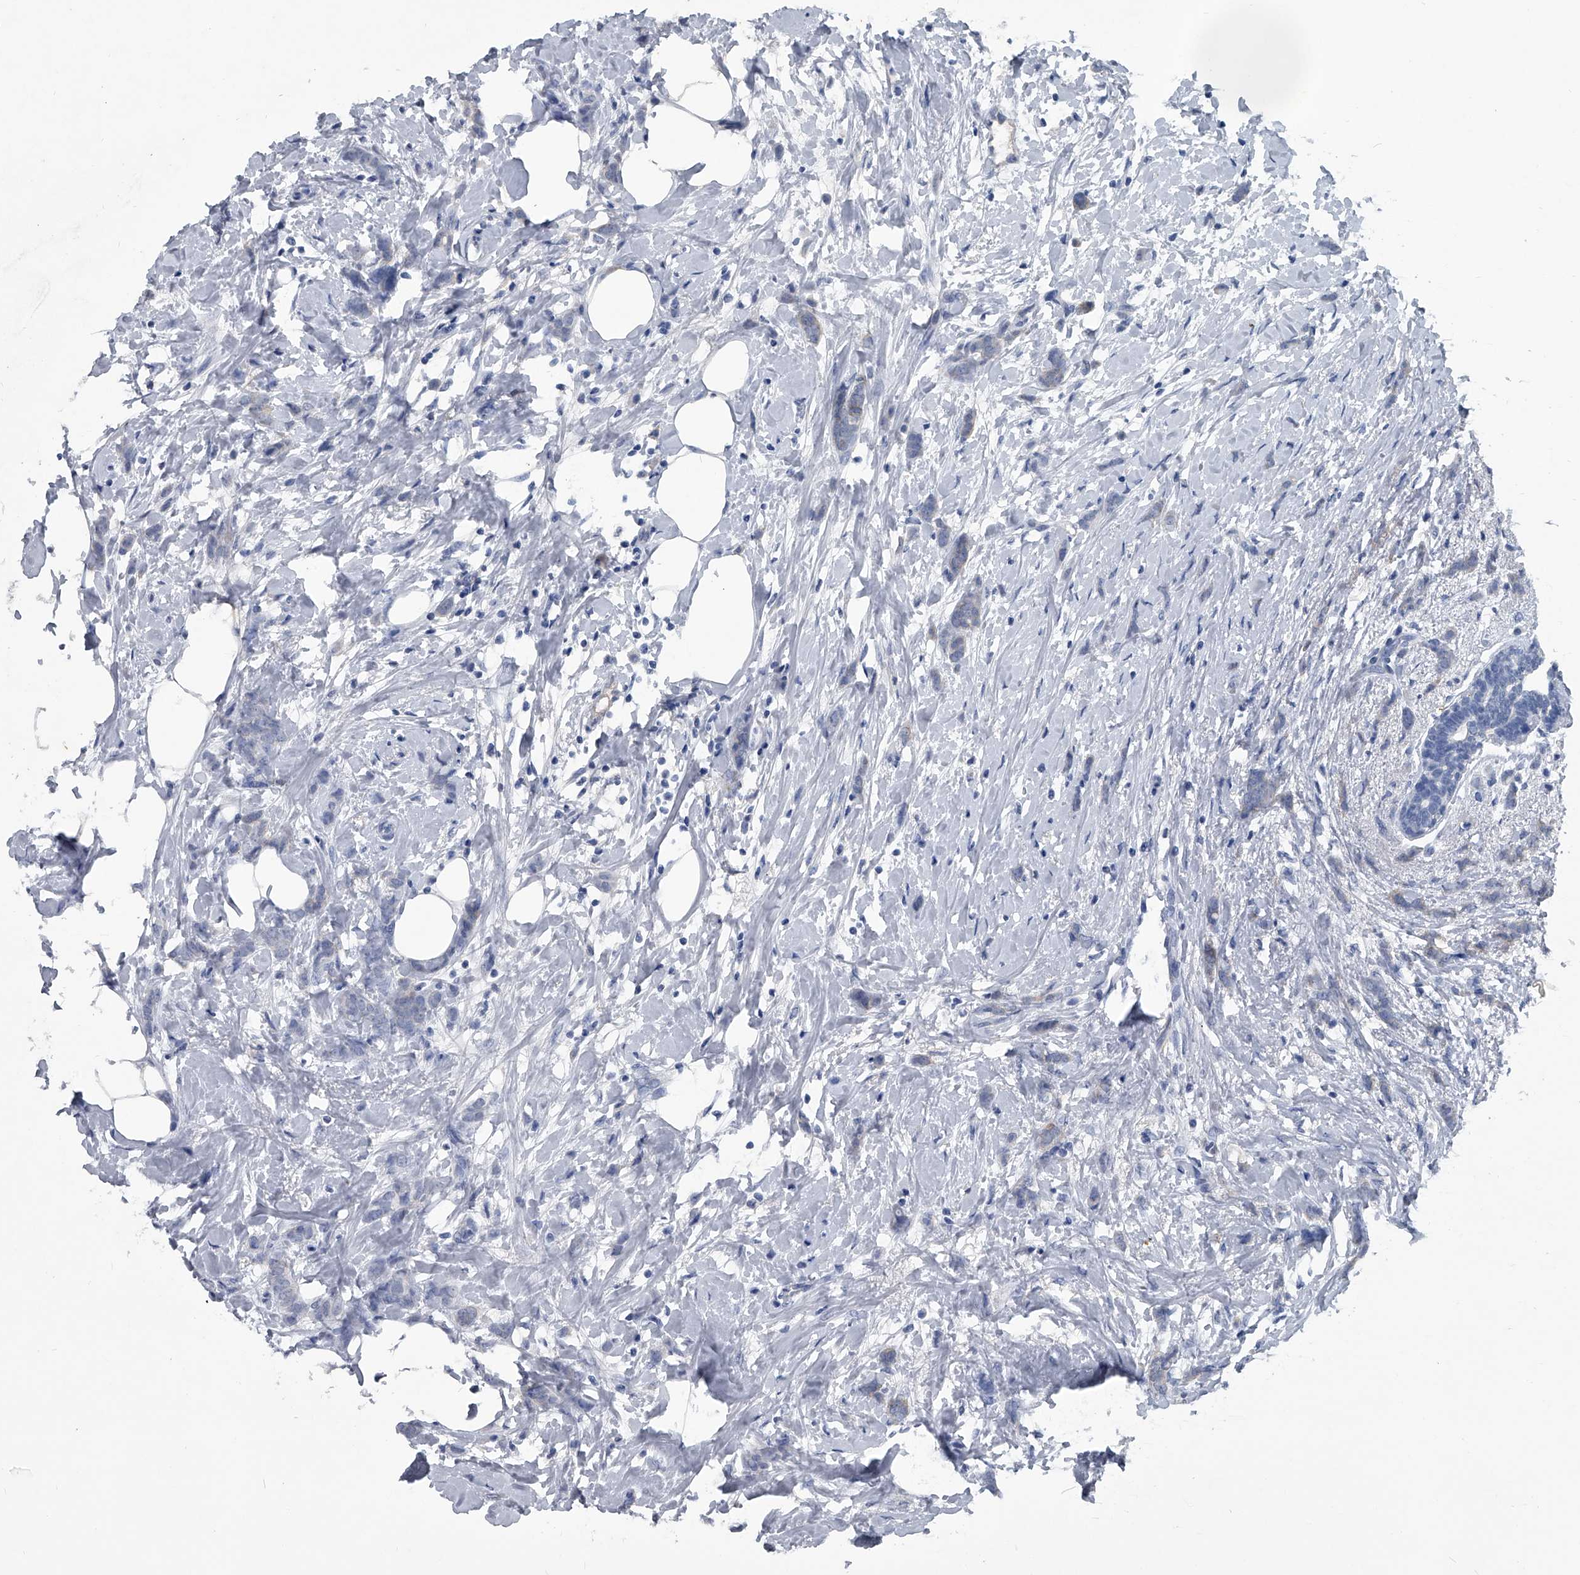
{"staining": {"intensity": "negative", "quantity": "none", "location": "none"}, "tissue": "breast cancer", "cell_type": "Tumor cells", "image_type": "cancer", "snomed": [{"axis": "morphology", "description": "Lobular carcinoma, in situ"}, {"axis": "morphology", "description": "Lobular carcinoma"}, {"axis": "topography", "description": "Breast"}], "caption": "This is a image of IHC staining of breast cancer, which shows no staining in tumor cells. The staining is performed using DAB brown chromogen with nuclei counter-stained in using hematoxylin.", "gene": "BCAS1", "patient": {"sex": "female", "age": 41}}